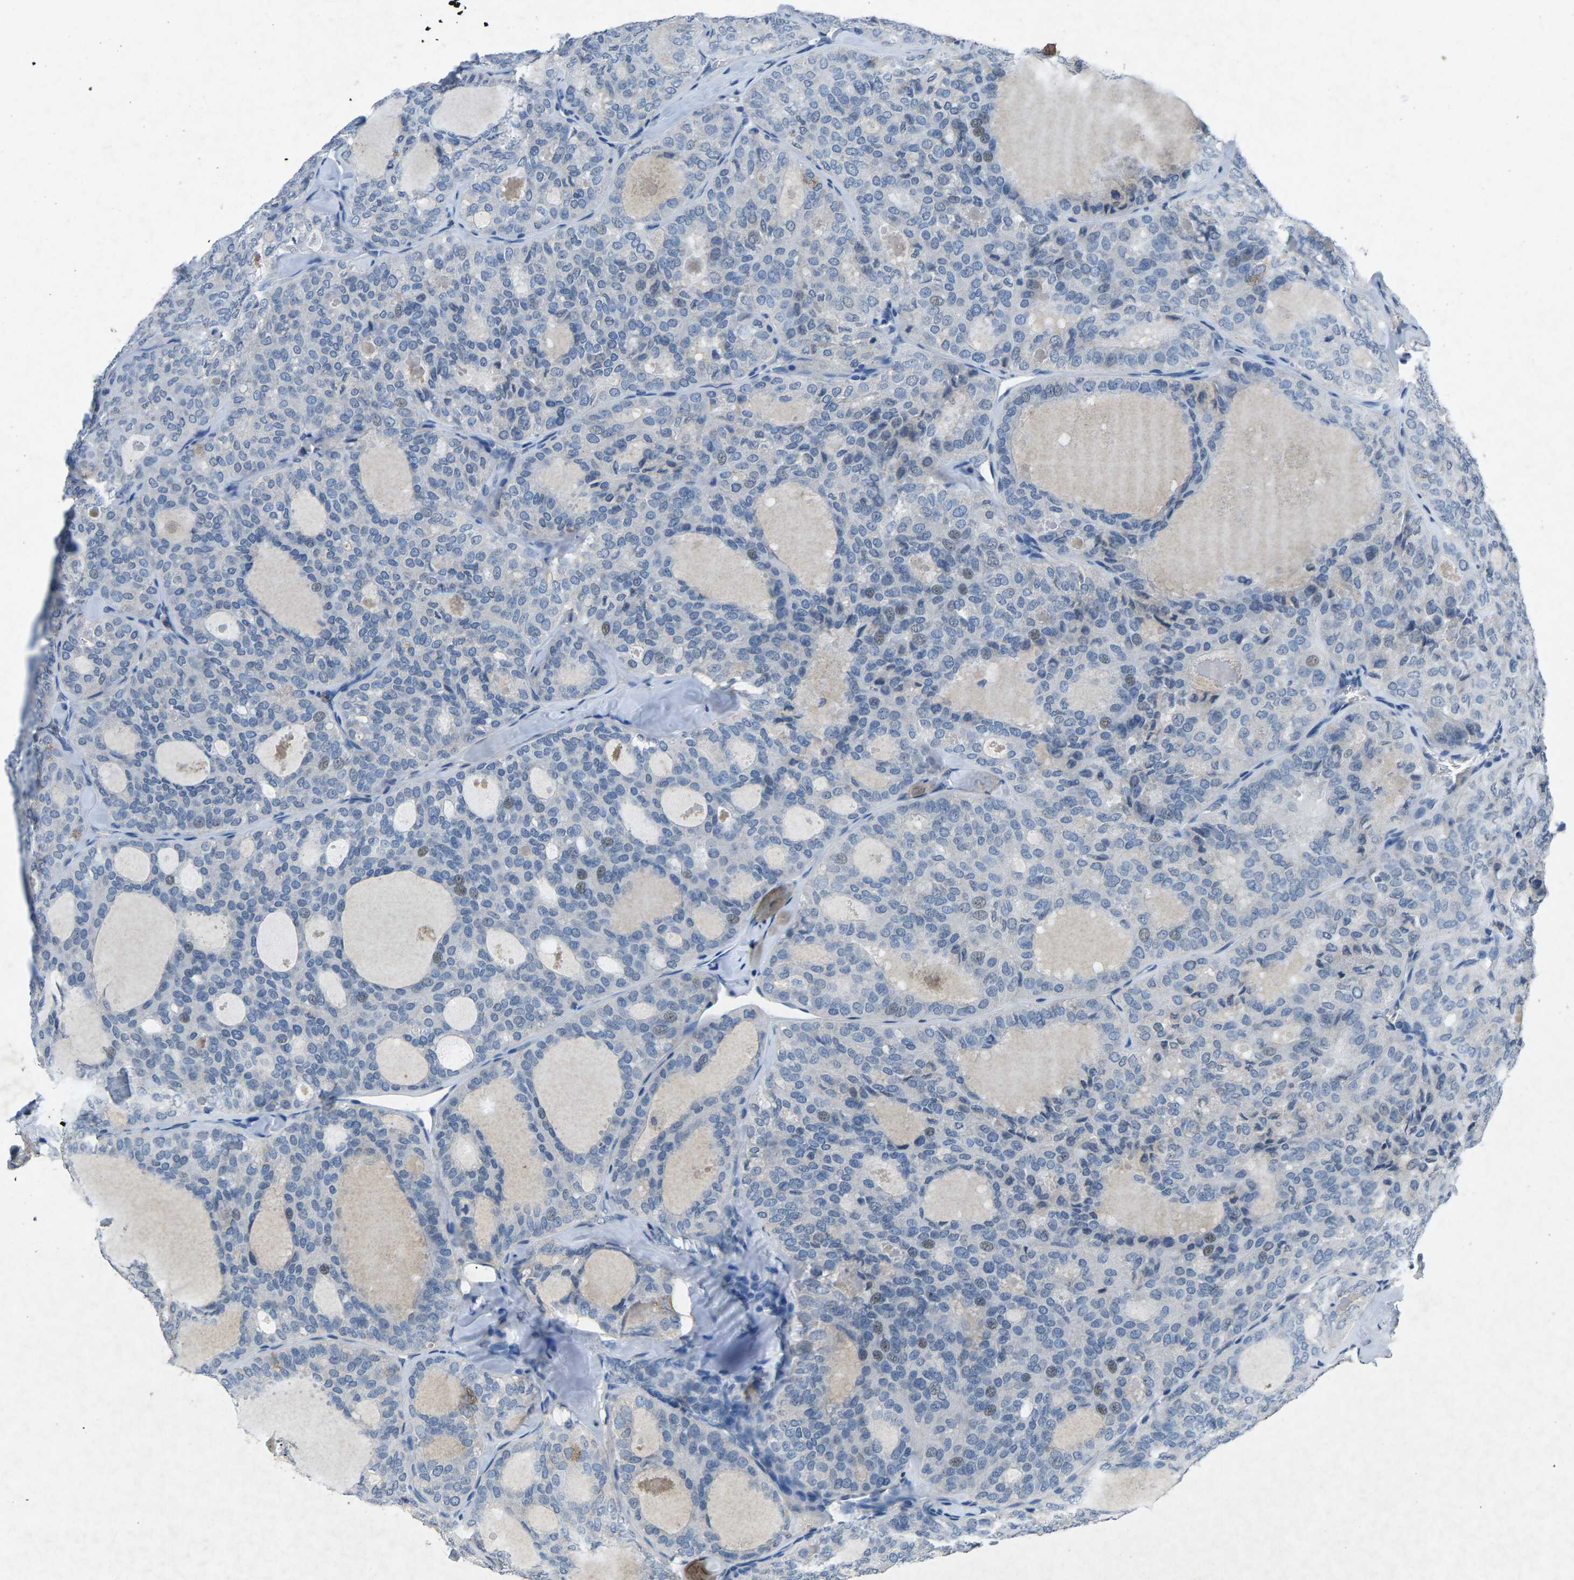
{"staining": {"intensity": "weak", "quantity": "<25%", "location": "cytoplasmic/membranous"}, "tissue": "thyroid cancer", "cell_type": "Tumor cells", "image_type": "cancer", "snomed": [{"axis": "morphology", "description": "Follicular adenoma carcinoma, NOS"}, {"axis": "topography", "description": "Thyroid gland"}], "caption": "Immunohistochemistry of human thyroid cancer (follicular adenoma carcinoma) displays no staining in tumor cells.", "gene": "PLG", "patient": {"sex": "male", "age": 75}}